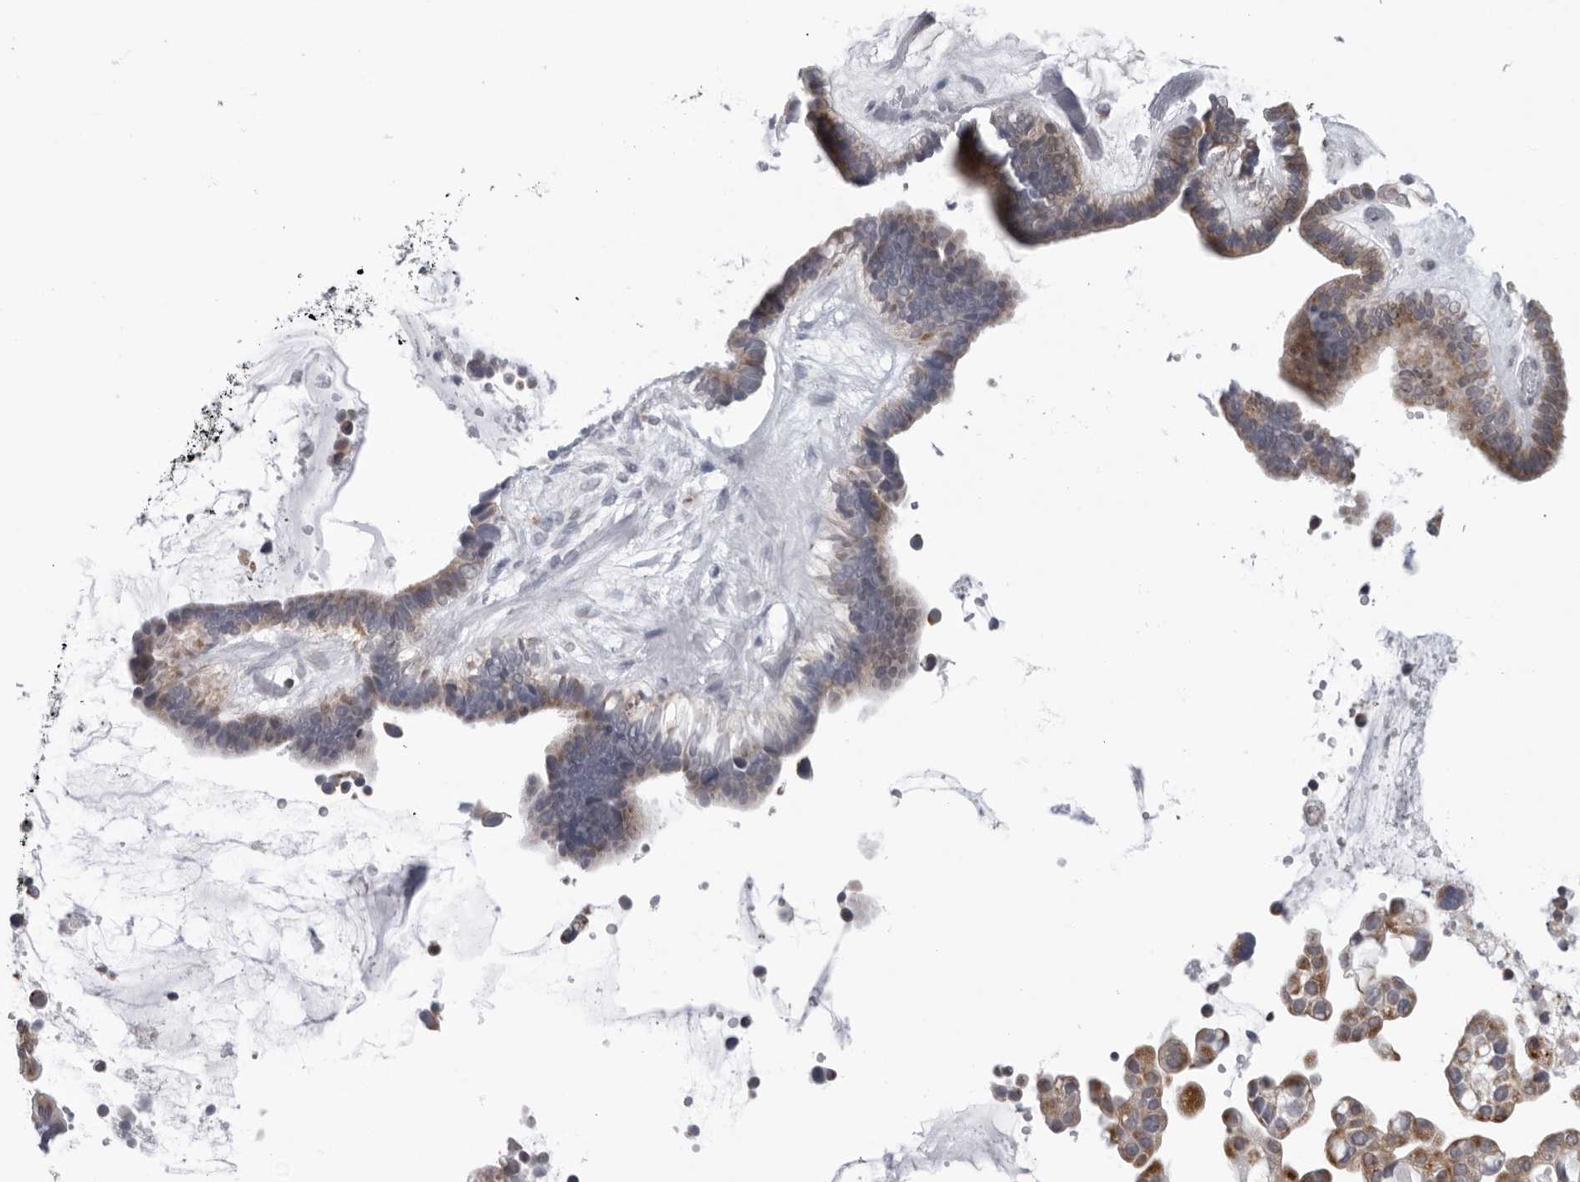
{"staining": {"intensity": "moderate", "quantity": "25%-75%", "location": "cytoplasmic/membranous"}, "tissue": "ovarian cancer", "cell_type": "Tumor cells", "image_type": "cancer", "snomed": [{"axis": "morphology", "description": "Cystadenocarcinoma, serous, NOS"}, {"axis": "topography", "description": "Ovary"}], "caption": "The image reveals a brown stain indicating the presence of a protein in the cytoplasmic/membranous of tumor cells in serous cystadenocarcinoma (ovarian). The protein of interest is stained brown, and the nuclei are stained in blue (DAB IHC with brightfield microscopy, high magnification).", "gene": "CPT2", "patient": {"sex": "female", "age": 56}}